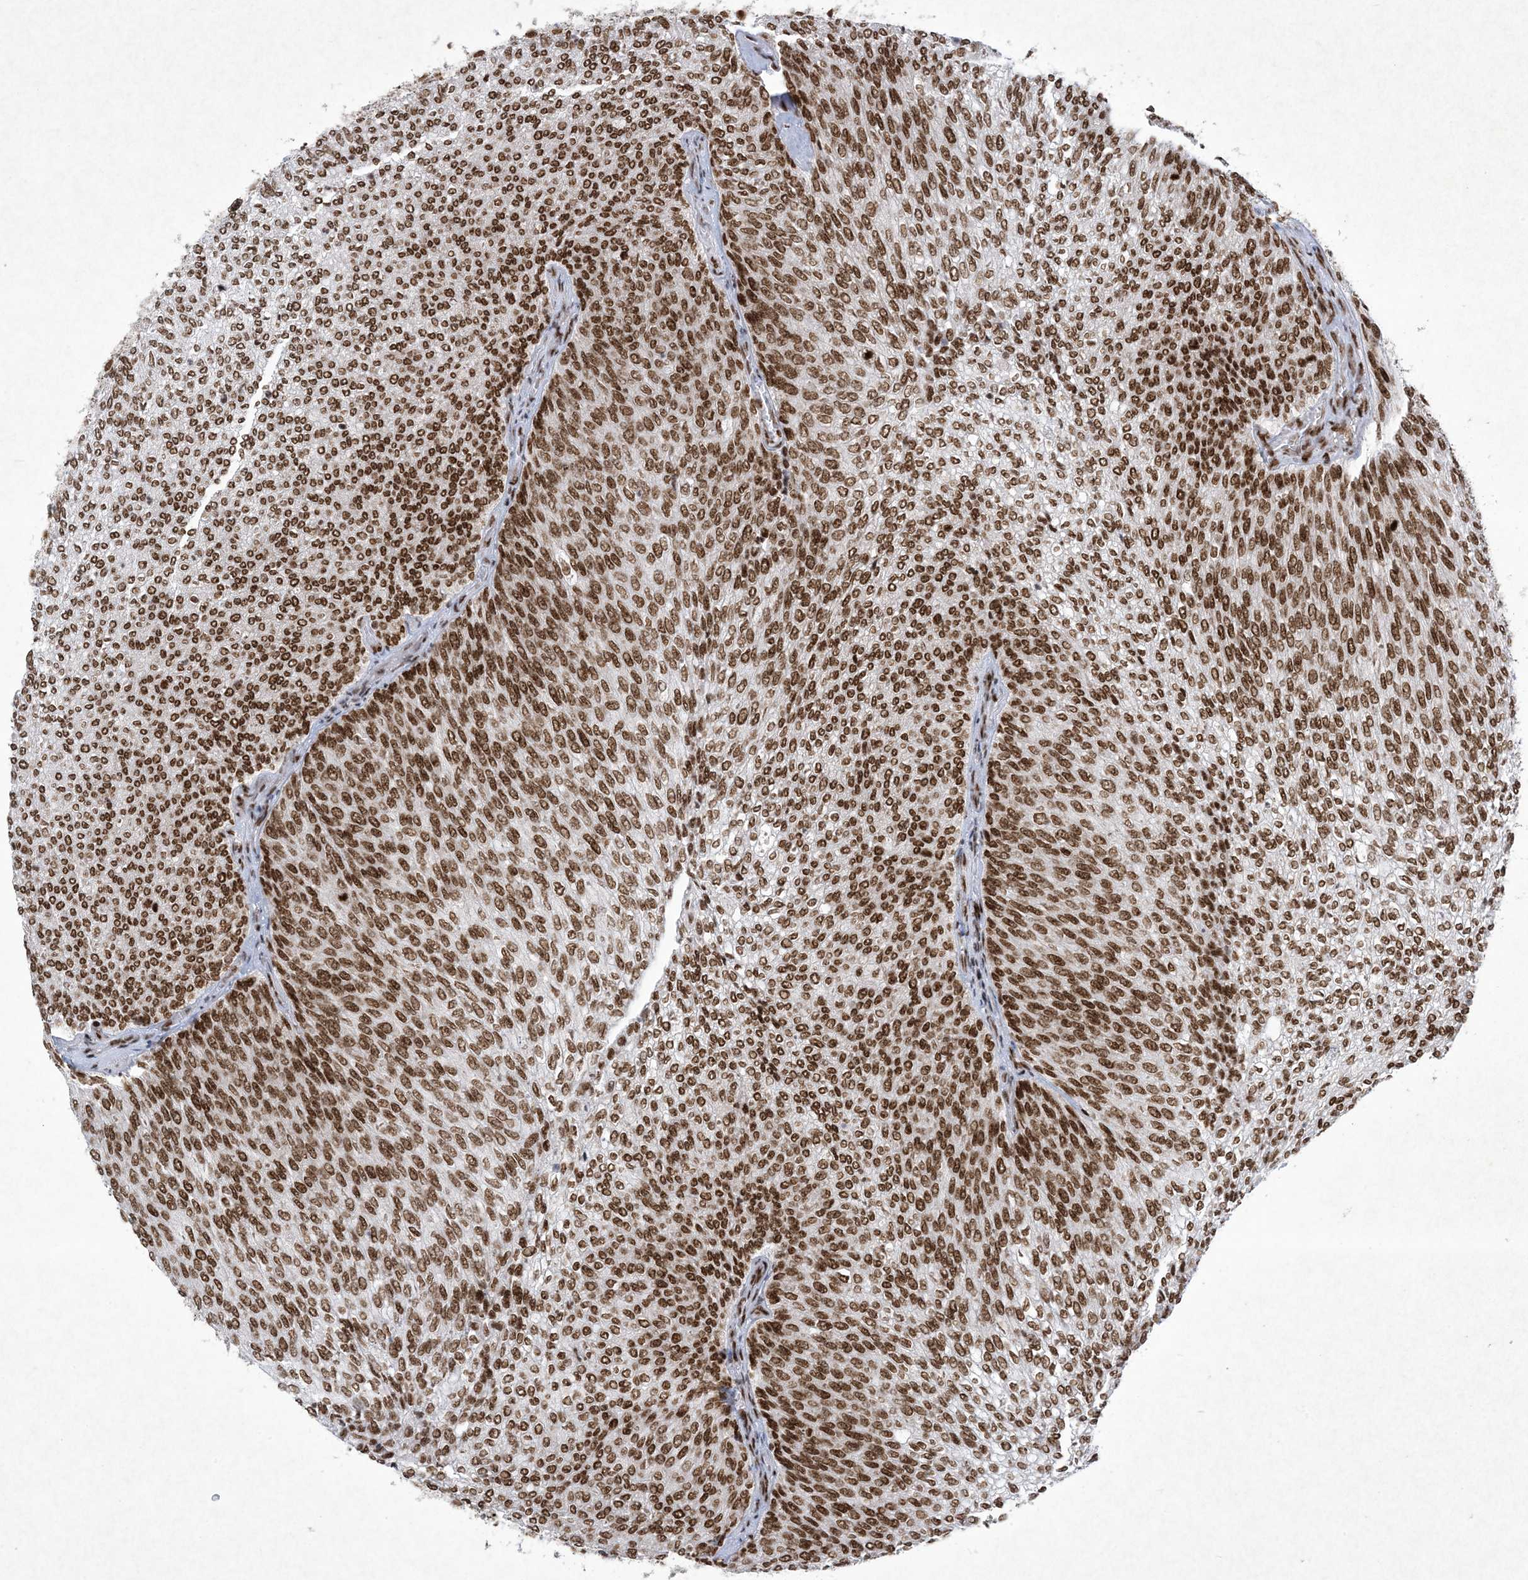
{"staining": {"intensity": "strong", "quantity": ">75%", "location": "nuclear"}, "tissue": "urothelial cancer", "cell_type": "Tumor cells", "image_type": "cancer", "snomed": [{"axis": "morphology", "description": "Urothelial carcinoma, Low grade"}, {"axis": "topography", "description": "Urinary bladder"}], "caption": "Tumor cells display high levels of strong nuclear expression in approximately >75% of cells in human urothelial cancer. The staining is performed using DAB (3,3'-diaminobenzidine) brown chromogen to label protein expression. The nuclei are counter-stained blue using hematoxylin.", "gene": "PKNOX2", "patient": {"sex": "female", "age": 79}}